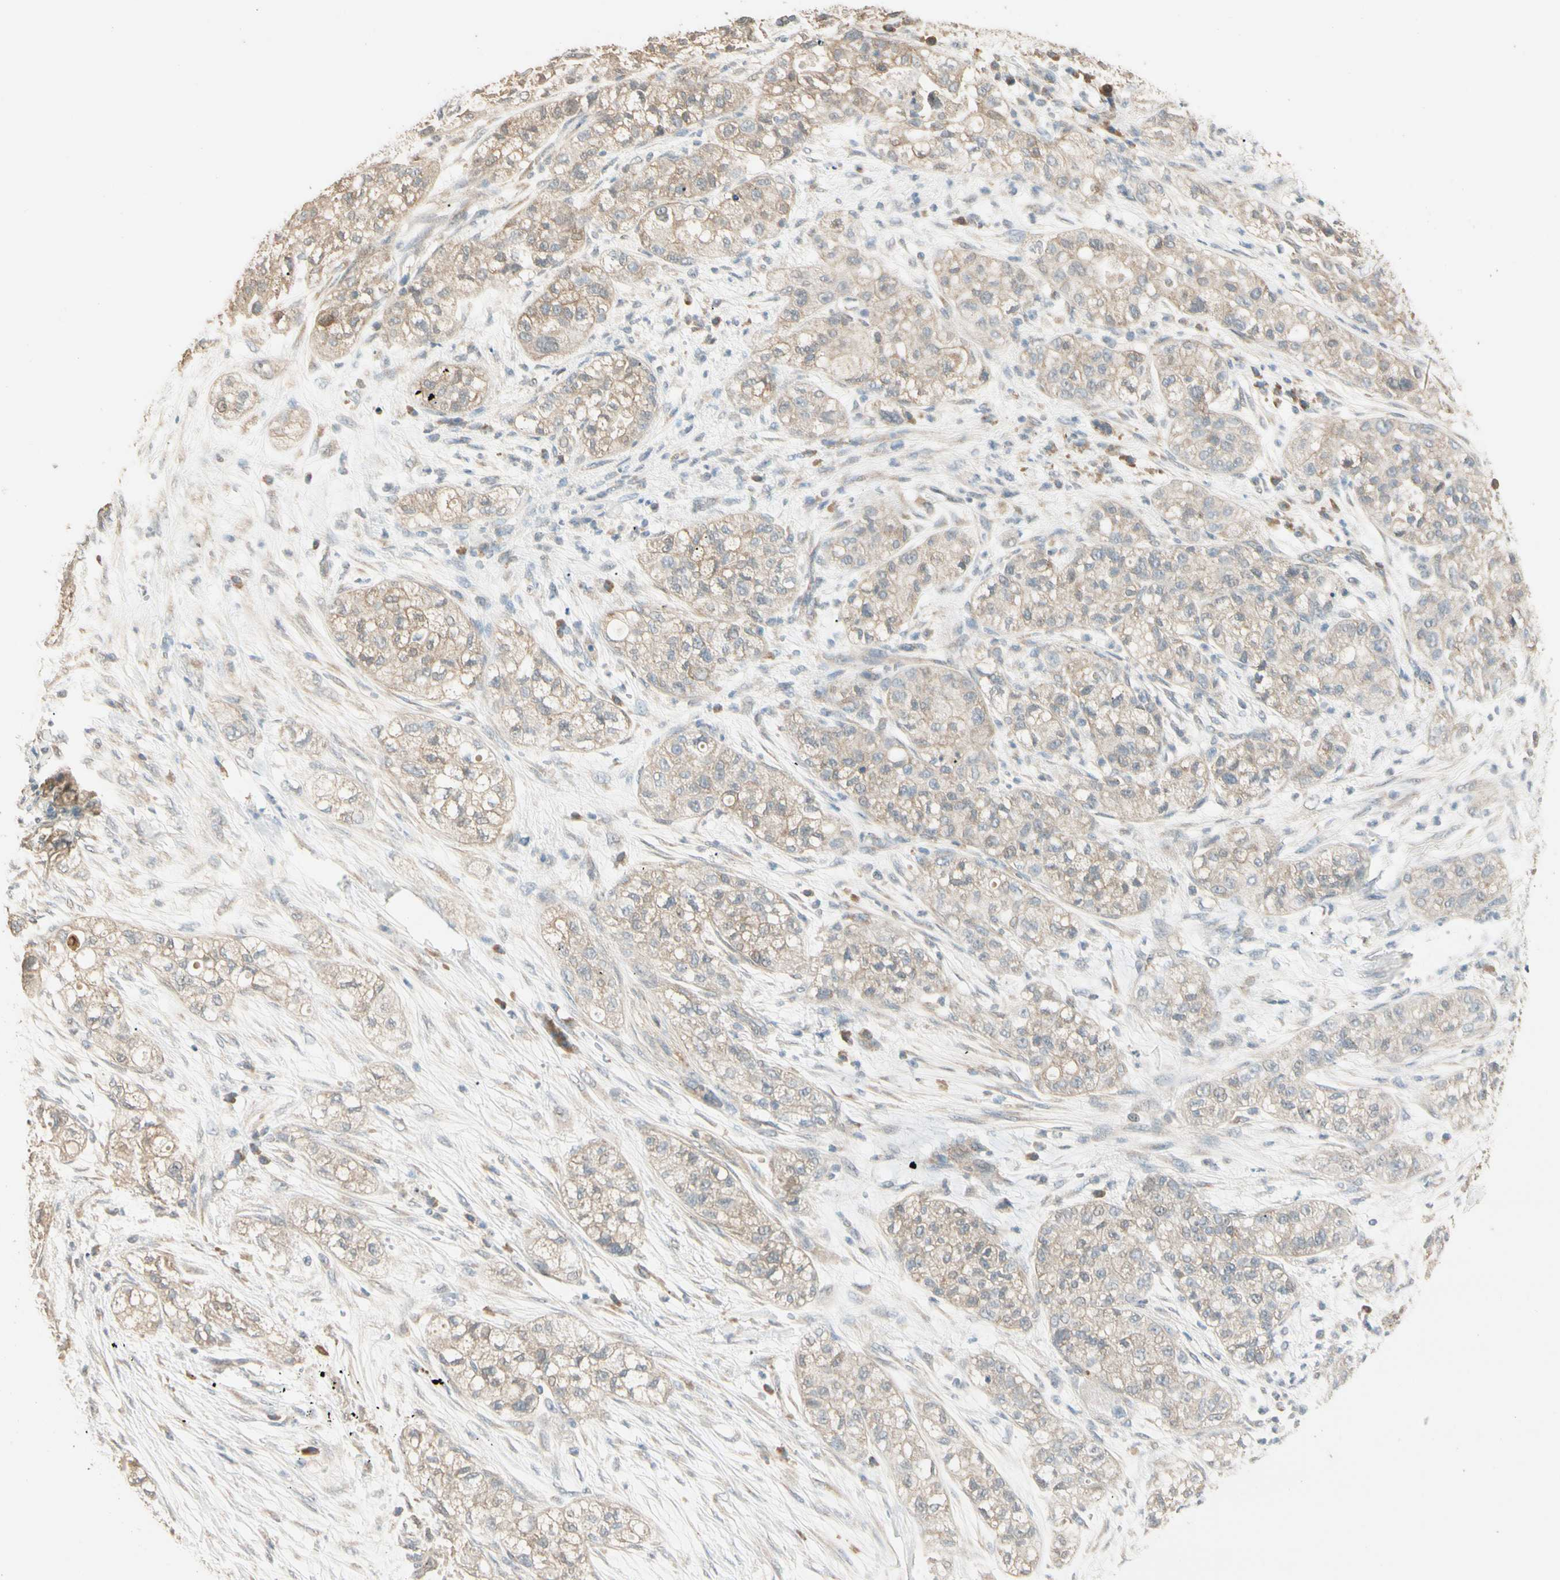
{"staining": {"intensity": "weak", "quantity": ">75%", "location": "cytoplasmic/membranous"}, "tissue": "pancreatic cancer", "cell_type": "Tumor cells", "image_type": "cancer", "snomed": [{"axis": "morphology", "description": "Adenocarcinoma, NOS"}, {"axis": "topography", "description": "Pancreas"}], "caption": "Pancreatic adenocarcinoma was stained to show a protein in brown. There is low levels of weak cytoplasmic/membranous staining in about >75% of tumor cells.", "gene": "CDH6", "patient": {"sex": "female", "age": 78}}